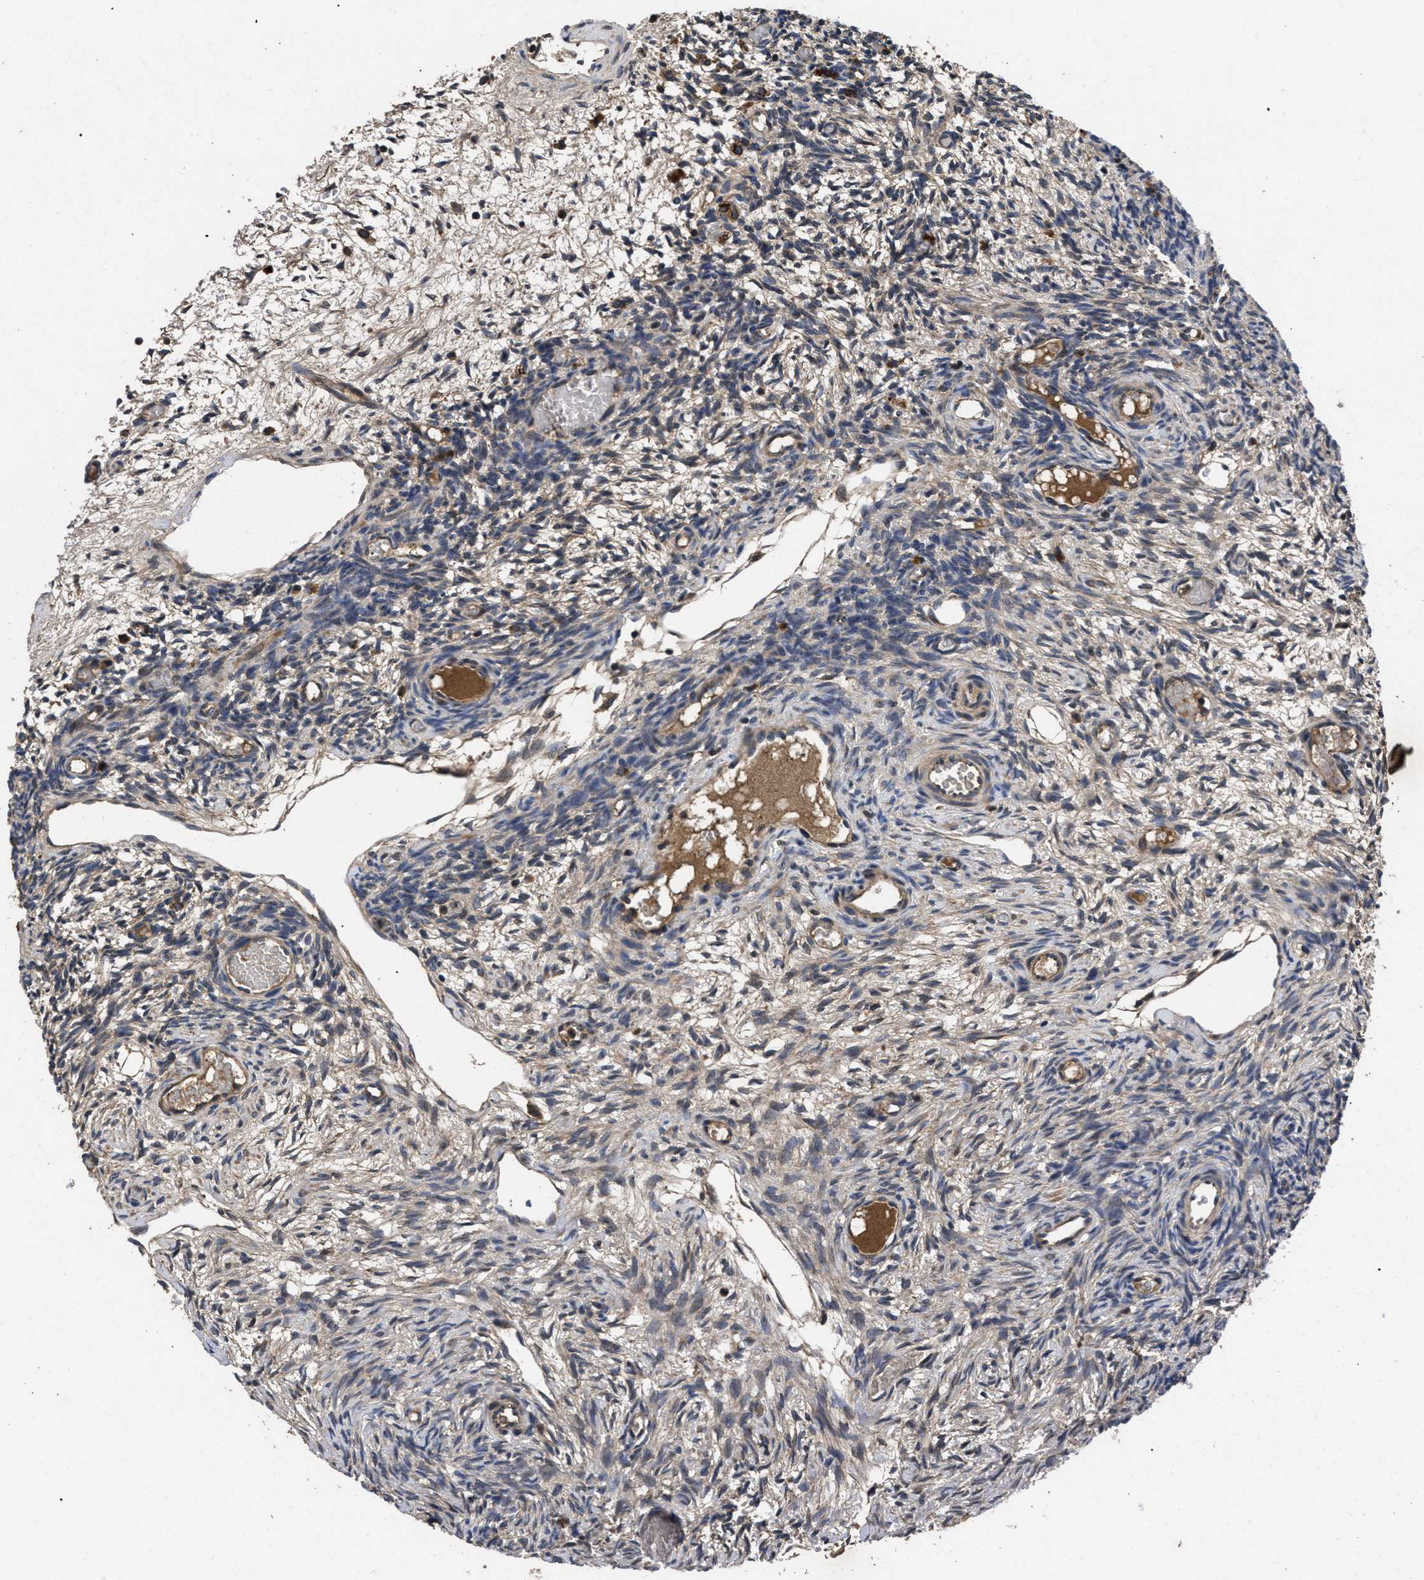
{"staining": {"intensity": "moderate", "quantity": "25%-75%", "location": "cytoplasmic/membranous"}, "tissue": "ovary", "cell_type": "Follicle cells", "image_type": "normal", "snomed": [{"axis": "morphology", "description": "Normal tissue, NOS"}, {"axis": "topography", "description": "Ovary"}], "caption": "Follicle cells exhibit medium levels of moderate cytoplasmic/membranous expression in approximately 25%-75% of cells in normal ovary. The staining is performed using DAB brown chromogen to label protein expression. The nuclei are counter-stained blue using hematoxylin.", "gene": "LRRC3", "patient": {"sex": "female", "age": 27}}